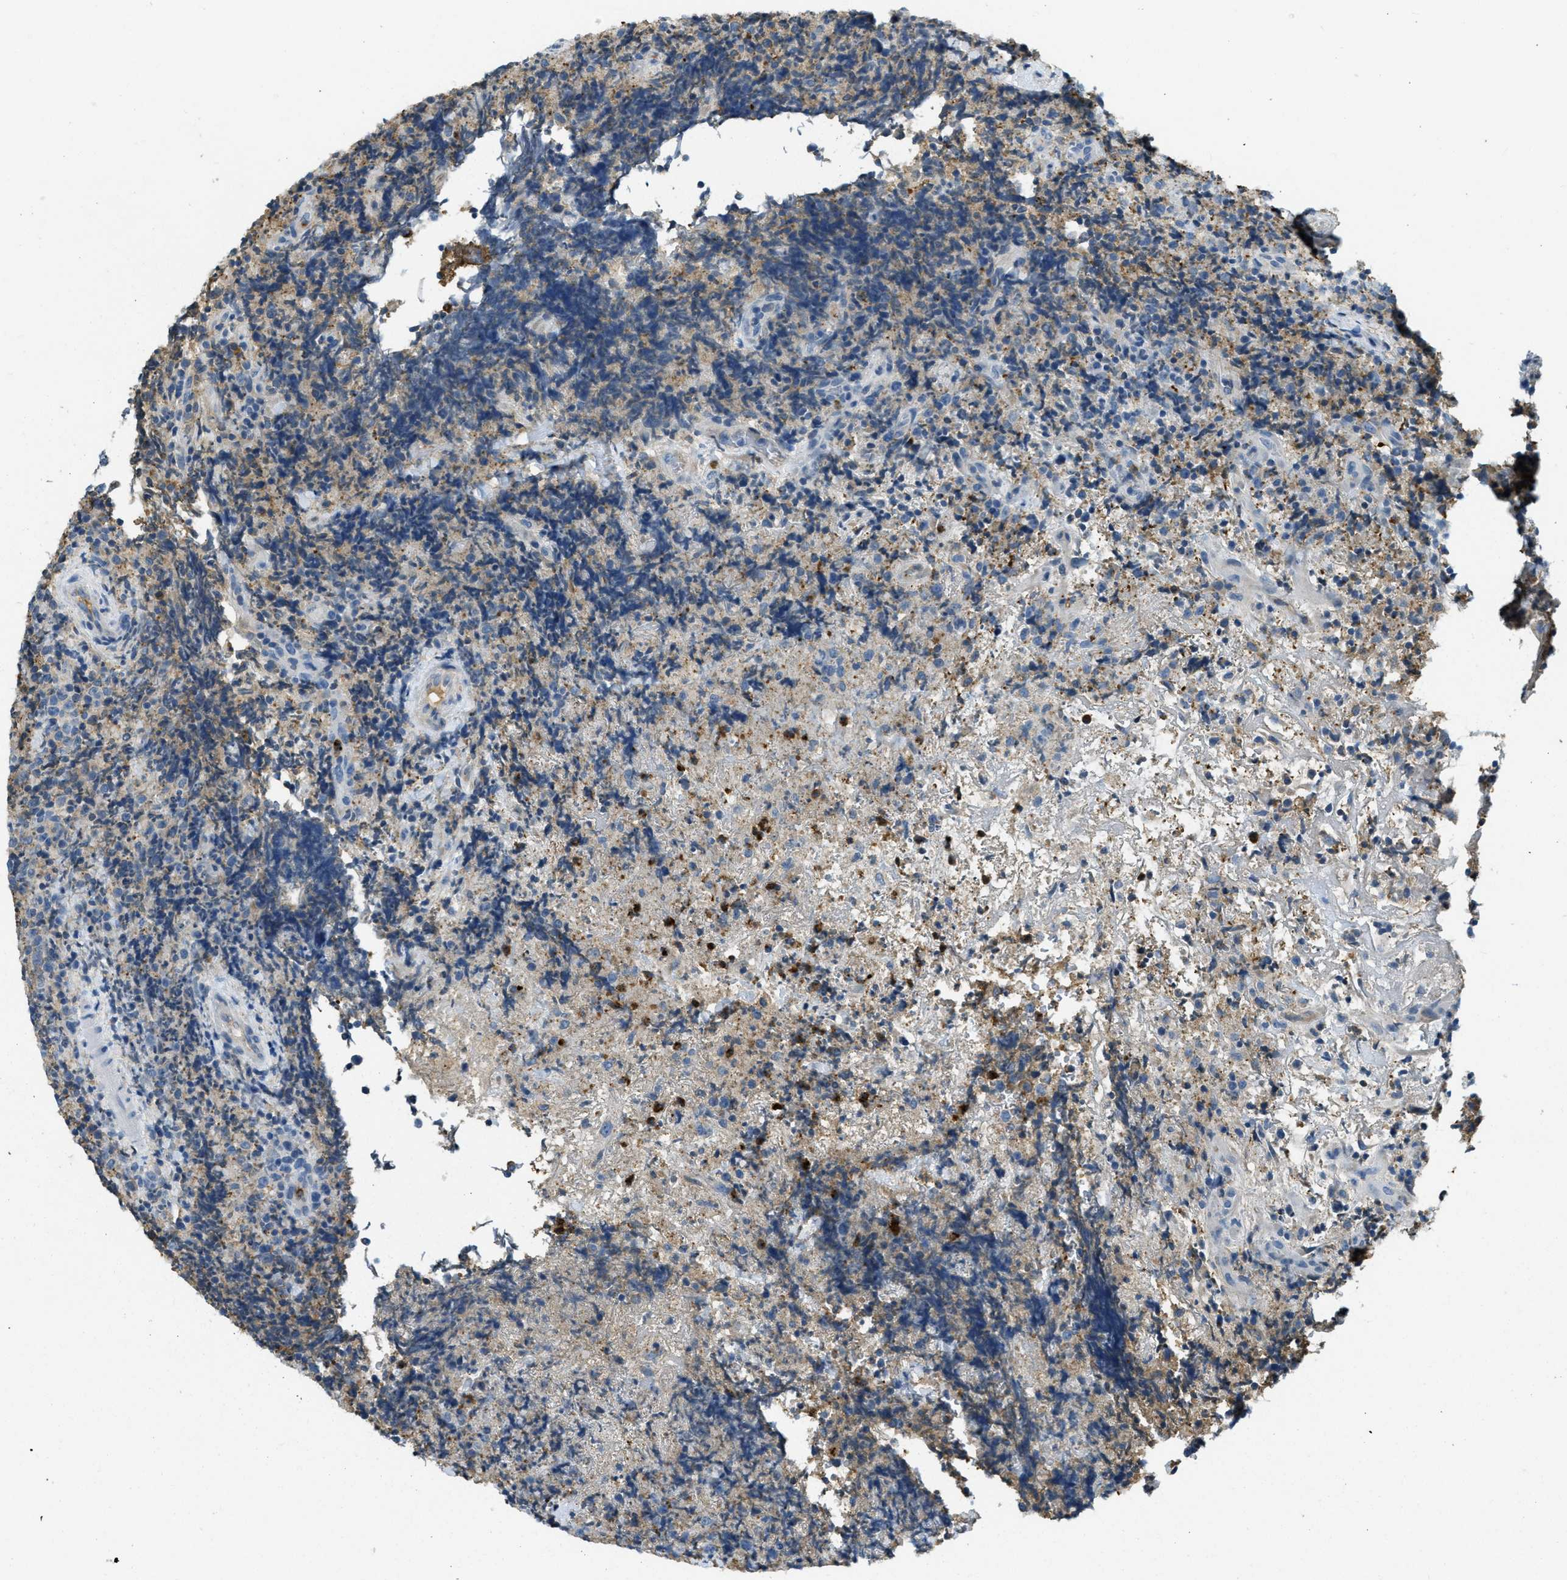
{"staining": {"intensity": "weak", "quantity": "<25%", "location": "cytoplasmic/membranous"}, "tissue": "lymphoma", "cell_type": "Tumor cells", "image_type": "cancer", "snomed": [{"axis": "morphology", "description": "Malignant lymphoma, non-Hodgkin's type, High grade"}, {"axis": "topography", "description": "Tonsil"}], "caption": "Lymphoma stained for a protein using IHC reveals no positivity tumor cells.", "gene": "PRTN3", "patient": {"sex": "female", "age": 36}}